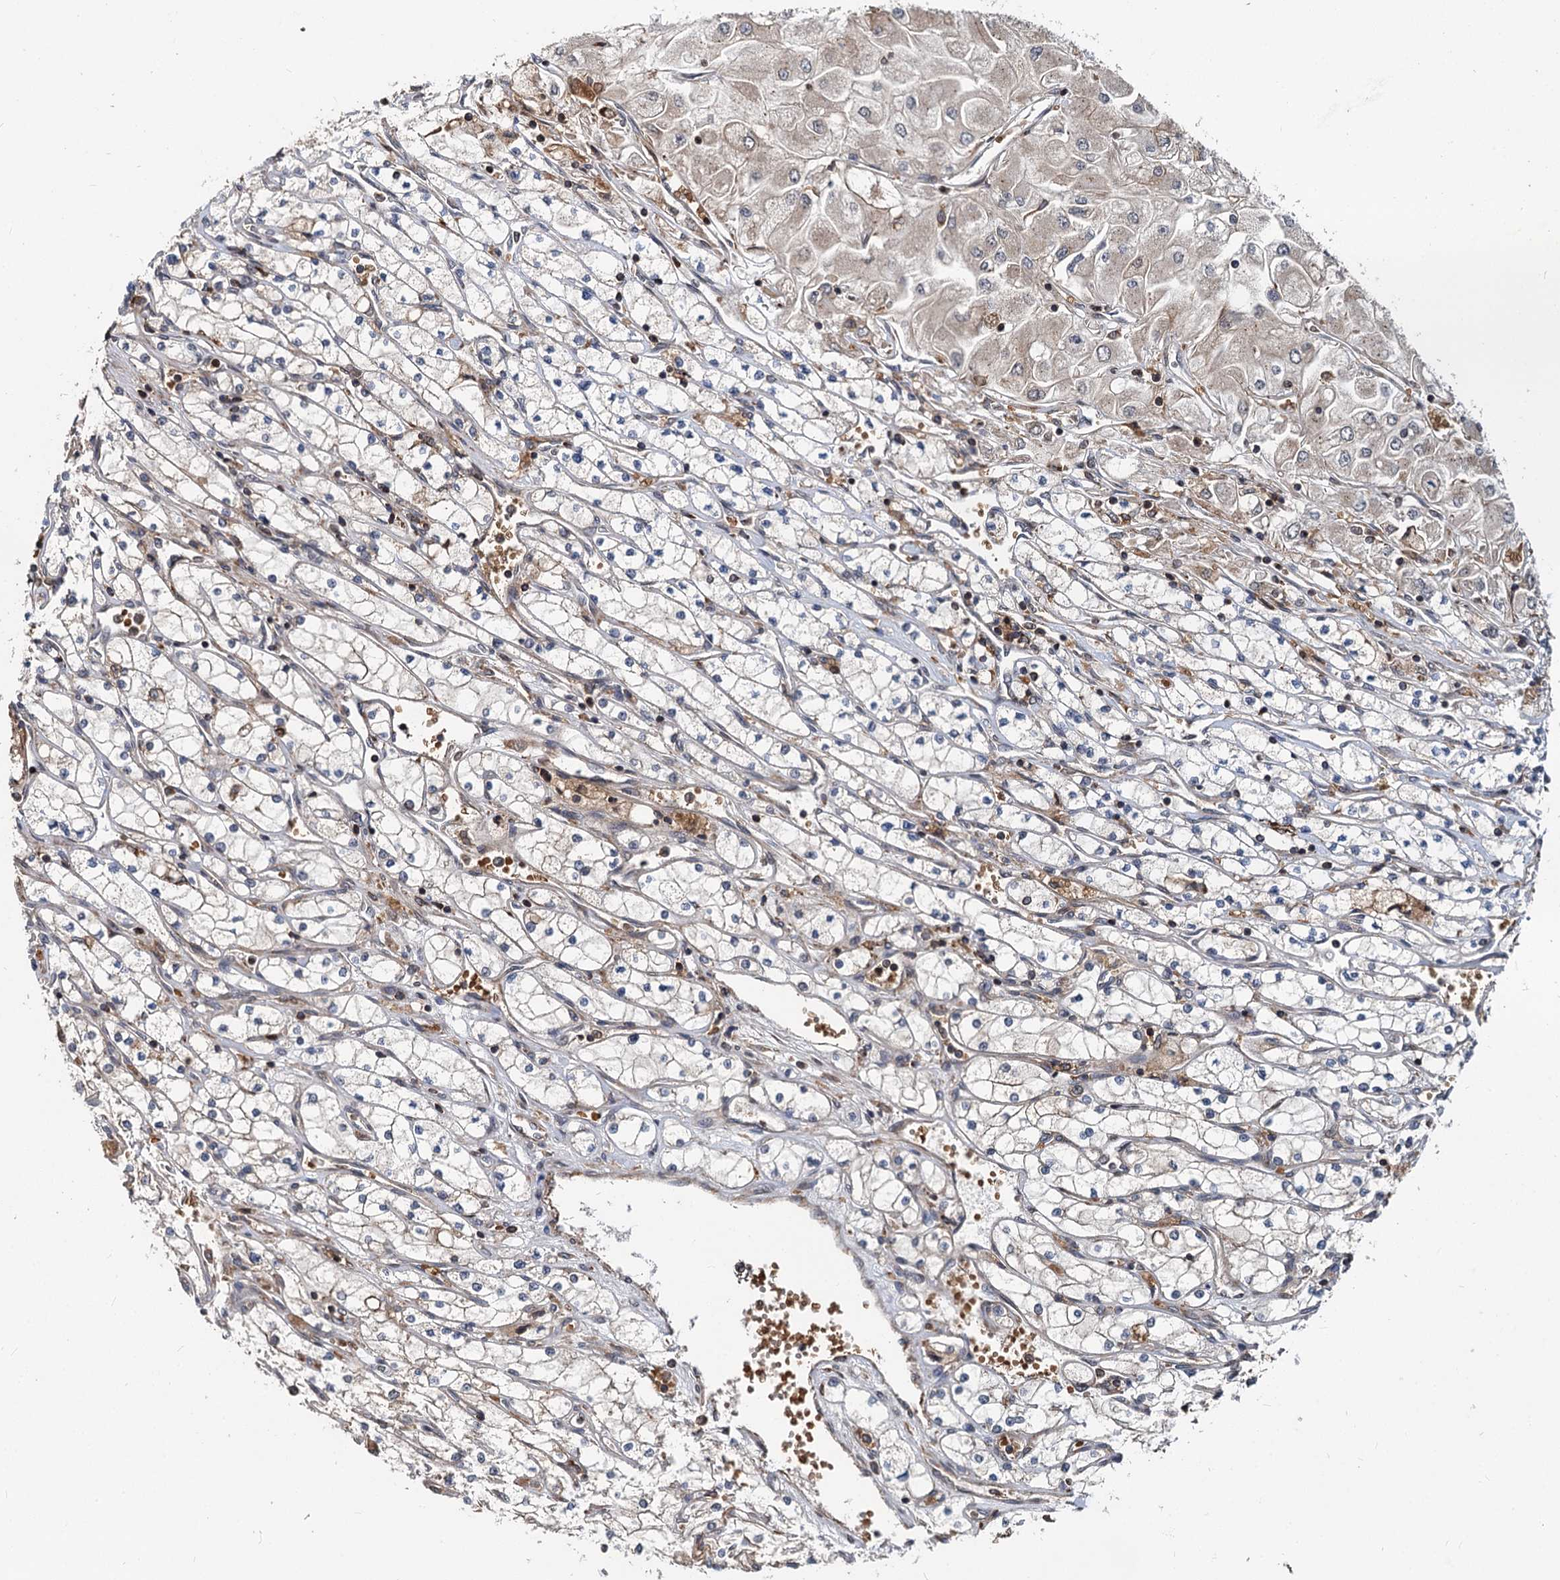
{"staining": {"intensity": "negative", "quantity": "none", "location": "none"}, "tissue": "renal cancer", "cell_type": "Tumor cells", "image_type": "cancer", "snomed": [{"axis": "morphology", "description": "Adenocarcinoma, NOS"}, {"axis": "topography", "description": "Kidney"}], "caption": "Immunohistochemical staining of adenocarcinoma (renal) shows no significant staining in tumor cells.", "gene": "STIM1", "patient": {"sex": "male", "age": 80}}